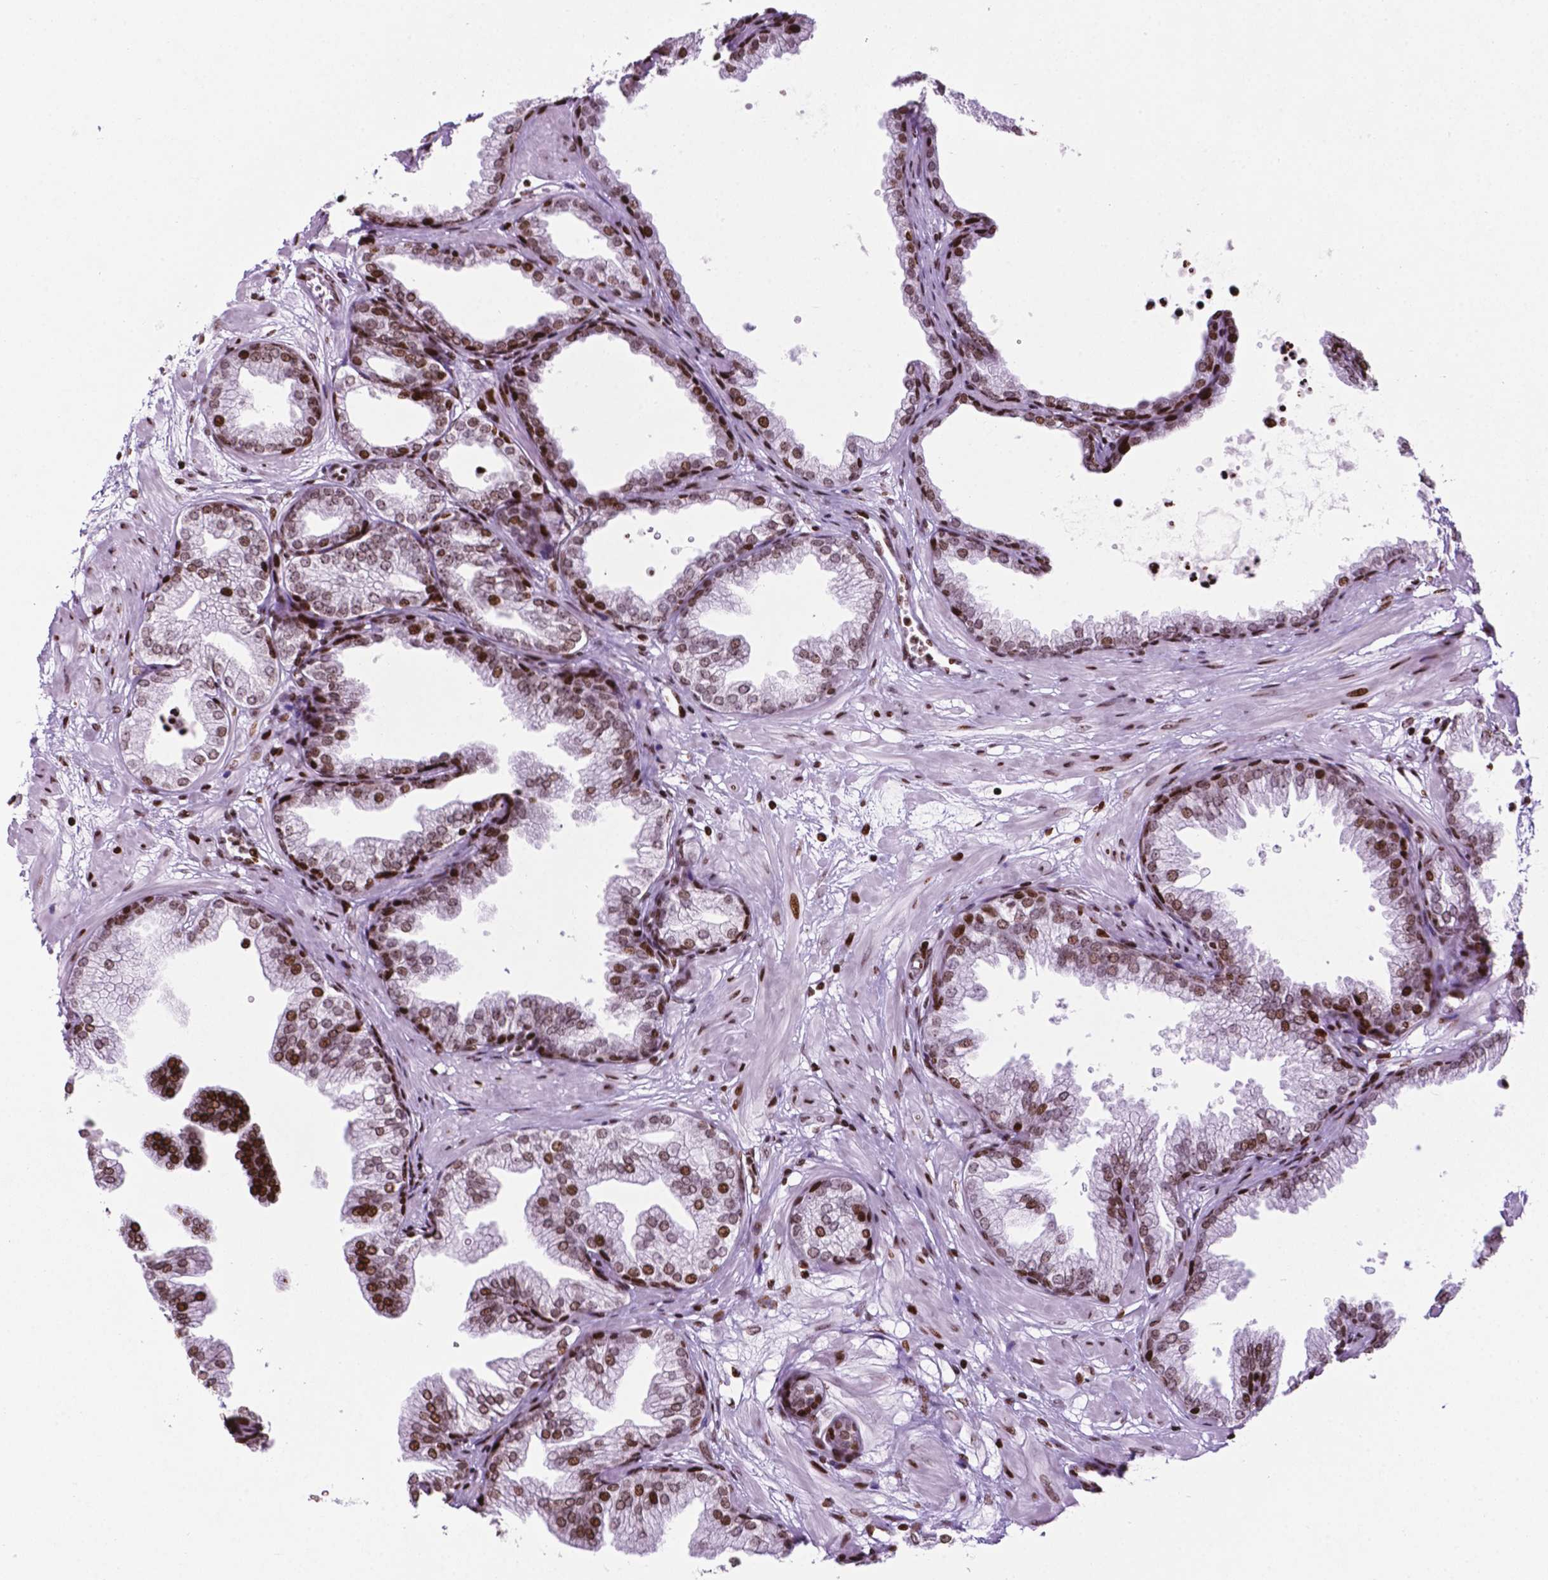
{"staining": {"intensity": "strong", "quantity": ">75%", "location": "nuclear"}, "tissue": "prostate", "cell_type": "Glandular cells", "image_type": "normal", "snomed": [{"axis": "morphology", "description": "Normal tissue, NOS"}, {"axis": "topography", "description": "Prostate"}], "caption": "Immunohistochemical staining of normal human prostate reveals >75% levels of strong nuclear protein expression in approximately >75% of glandular cells.", "gene": "TMEM250", "patient": {"sex": "male", "age": 37}}